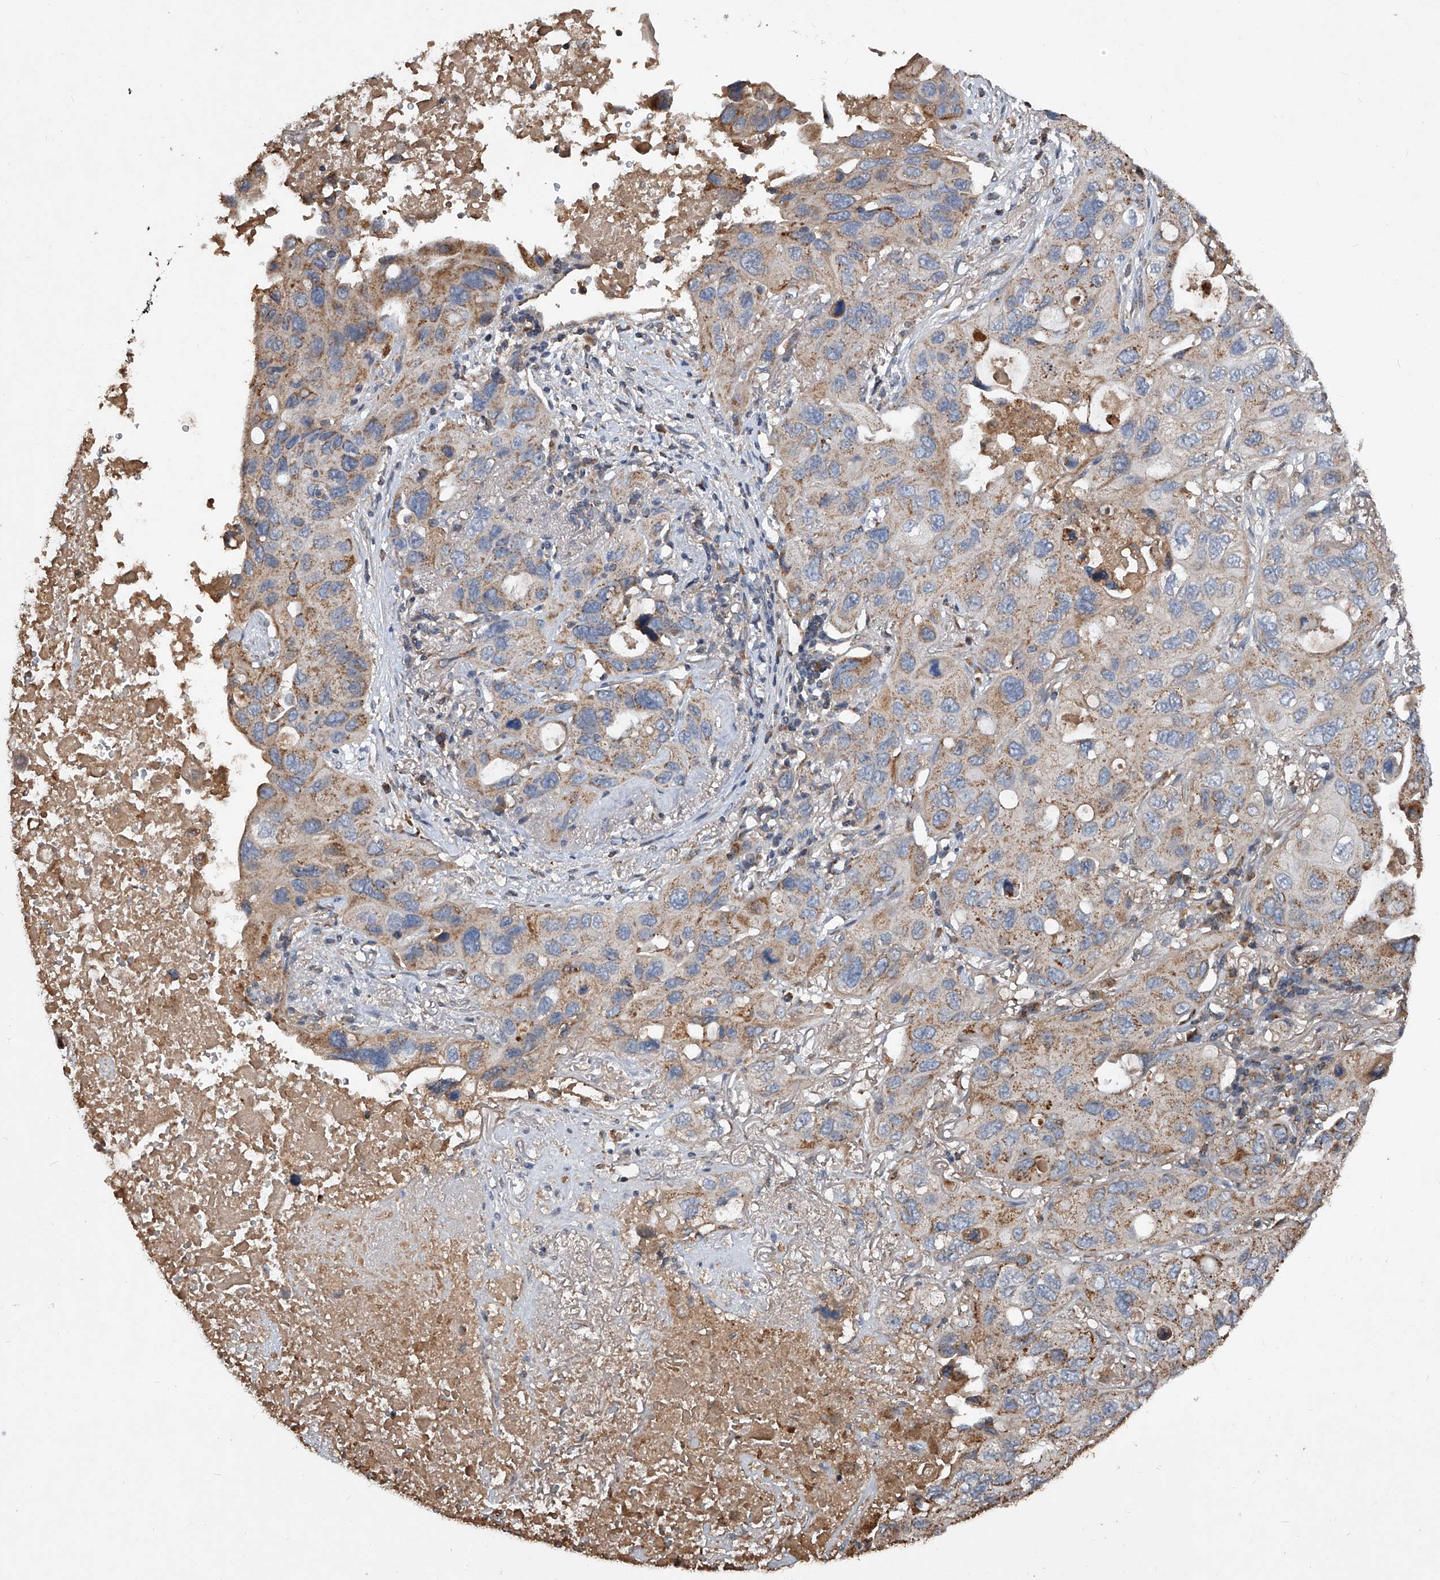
{"staining": {"intensity": "moderate", "quantity": "25%-75%", "location": "cytoplasmic/membranous"}, "tissue": "lung cancer", "cell_type": "Tumor cells", "image_type": "cancer", "snomed": [{"axis": "morphology", "description": "Squamous cell carcinoma, NOS"}, {"axis": "topography", "description": "Lung"}], "caption": "A brown stain shows moderate cytoplasmic/membranous staining of a protein in squamous cell carcinoma (lung) tumor cells.", "gene": "SDHA", "patient": {"sex": "female", "age": 73}}